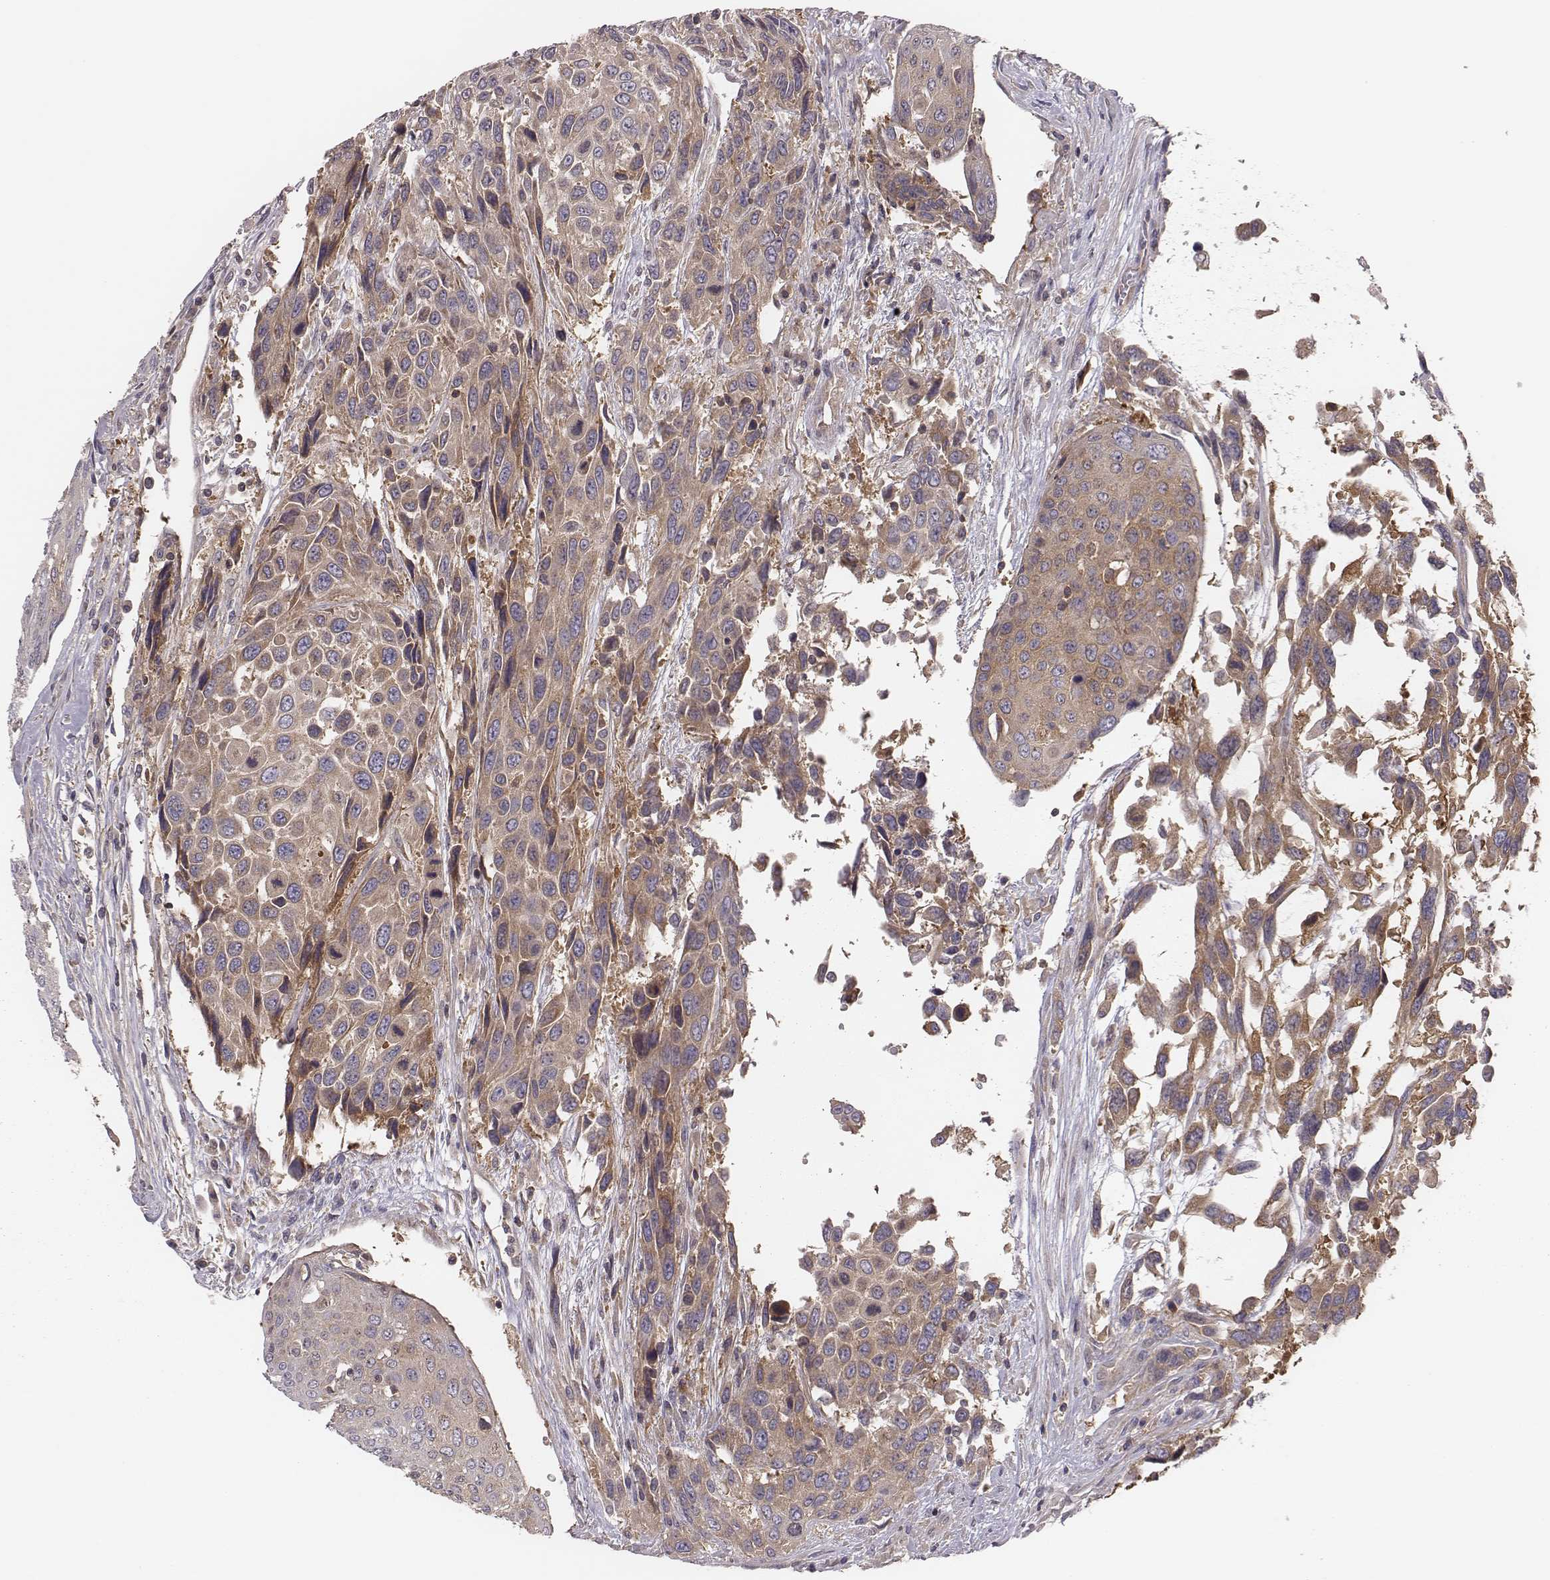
{"staining": {"intensity": "moderate", "quantity": ">75%", "location": "cytoplasmic/membranous"}, "tissue": "urothelial cancer", "cell_type": "Tumor cells", "image_type": "cancer", "snomed": [{"axis": "morphology", "description": "Urothelial carcinoma, High grade"}, {"axis": "topography", "description": "Urinary bladder"}], "caption": "Urothelial cancer stained with a brown dye exhibits moderate cytoplasmic/membranous positive staining in approximately >75% of tumor cells.", "gene": "CAD", "patient": {"sex": "female", "age": 70}}